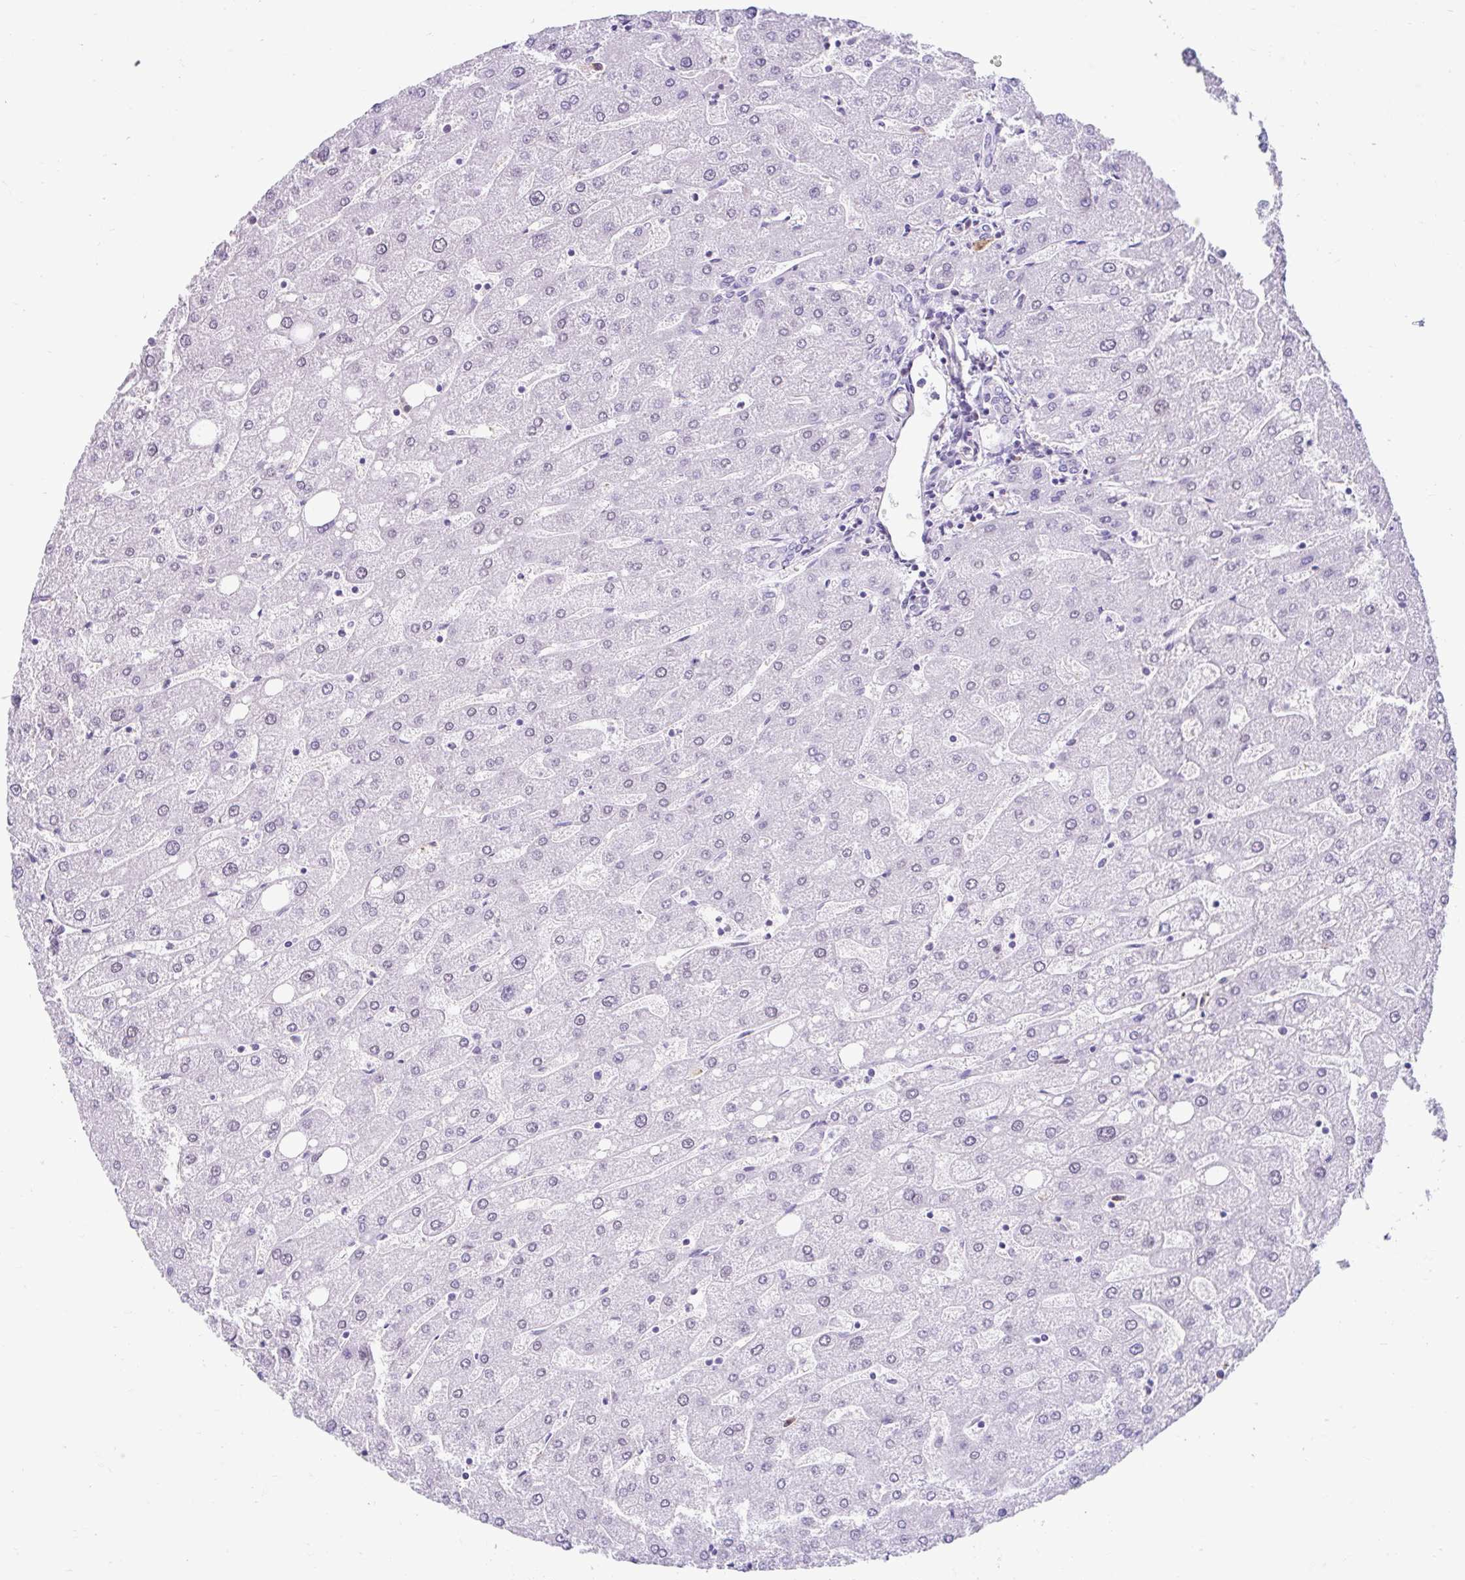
{"staining": {"intensity": "negative", "quantity": "none", "location": "none"}, "tissue": "liver", "cell_type": "Cholangiocytes", "image_type": "normal", "snomed": [{"axis": "morphology", "description": "Normal tissue, NOS"}, {"axis": "topography", "description": "Liver"}], "caption": "This is an immunohistochemistry (IHC) micrograph of benign human liver. There is no expression in cholangiocytes.", "gene": "DCAF17", "patient": {"sex": "male", "age": 67}}